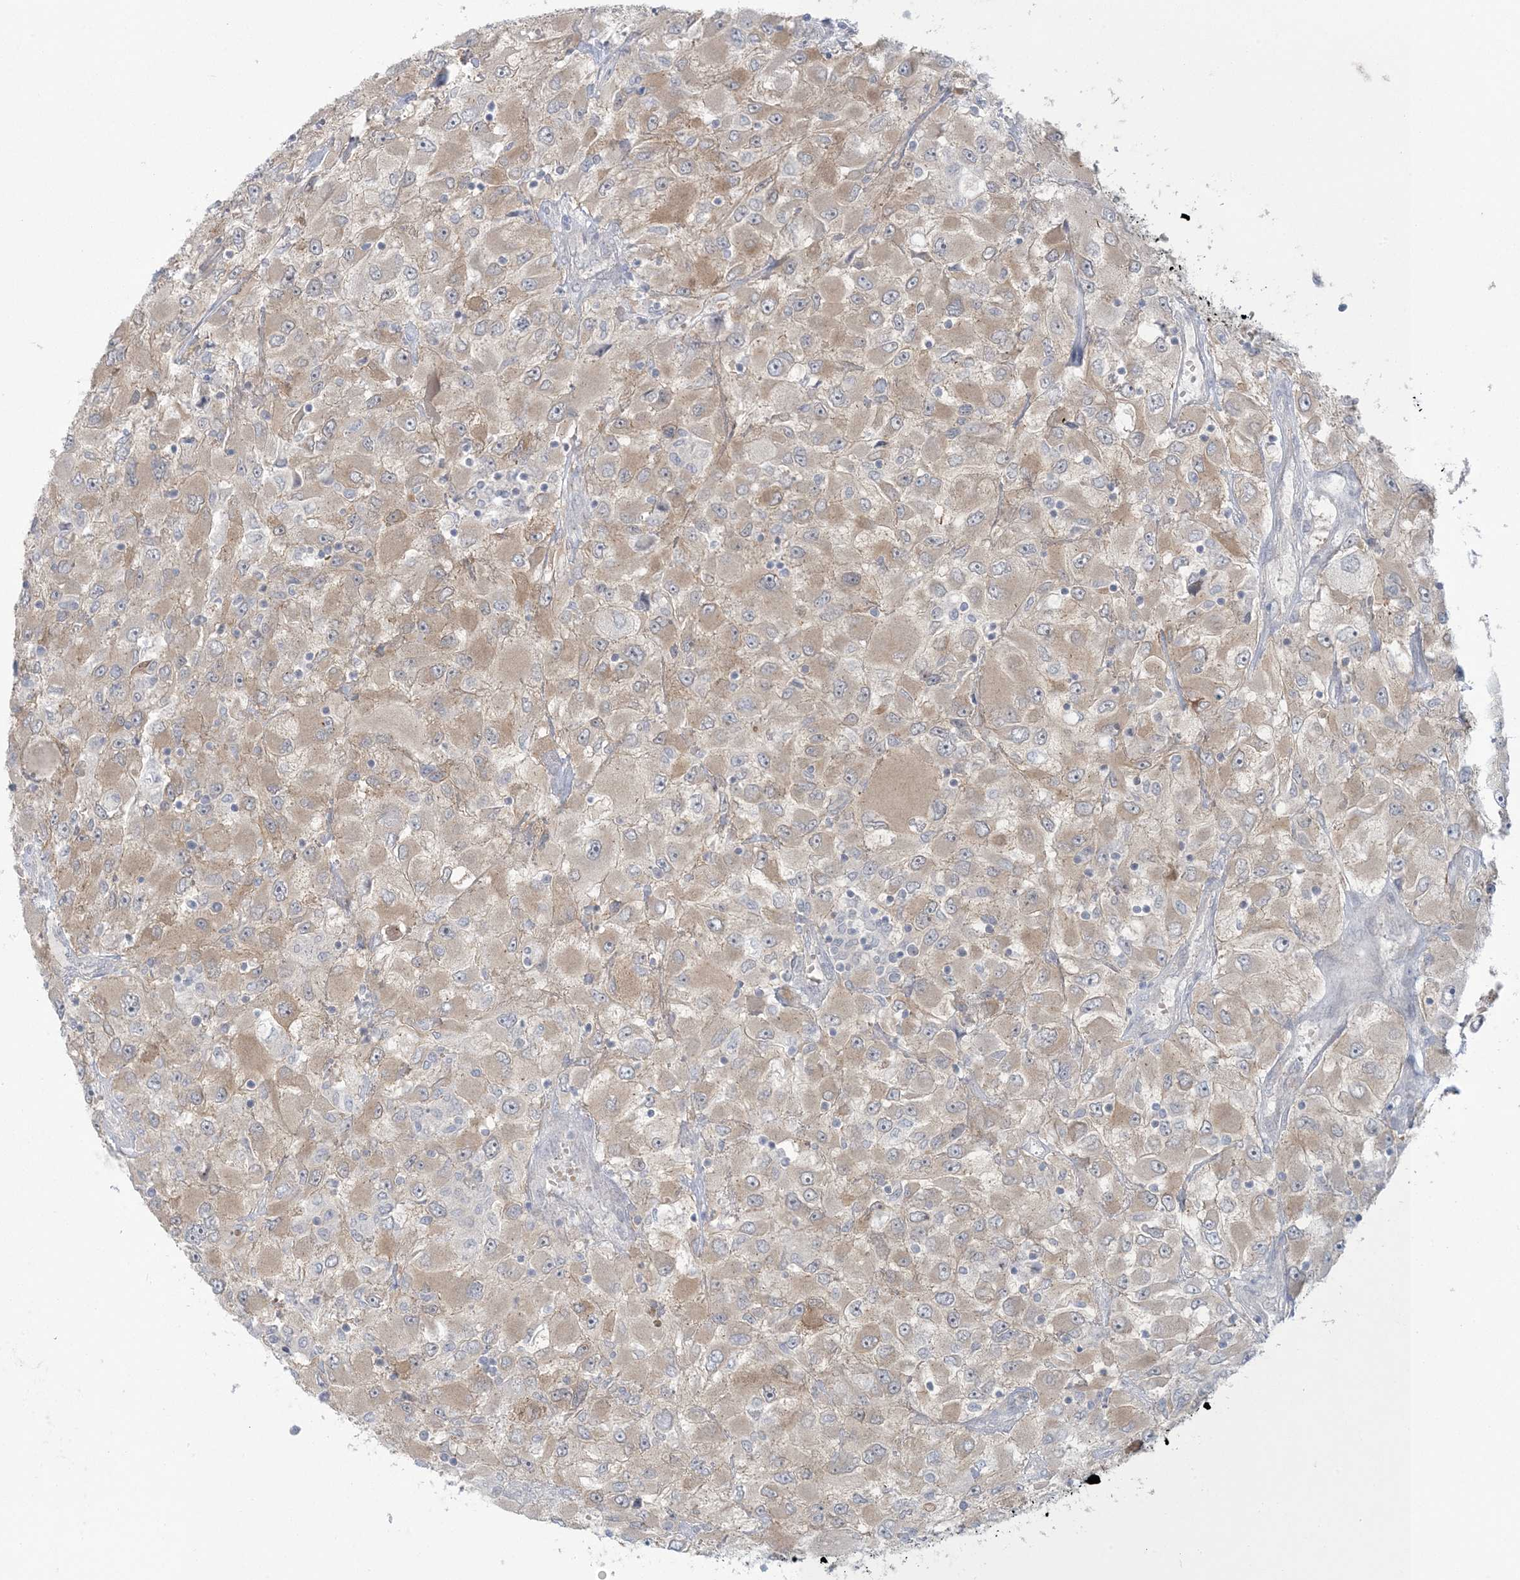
{"staining": {"intensity": "weak", "quantity": "25%-75%", "location": "cytoplasmic/membranous"}, "tissue": "renal cancer", "cell_type": "Tumor cells", "image_type": "cancer", "snomed": [{"axis": "morphology", "description": "Adenocarcinoma, NOS"}, {"axis": "topography", "description": "Kidney"}], "caption": "The histopathology image displays a brown stain indicating the presence of a protein in the cytoplasmic/membranous of tumor cells in adenocarcinoma (renal).", "gene": "NRBP2", "patient": {"sex": "female", "age": 52}}